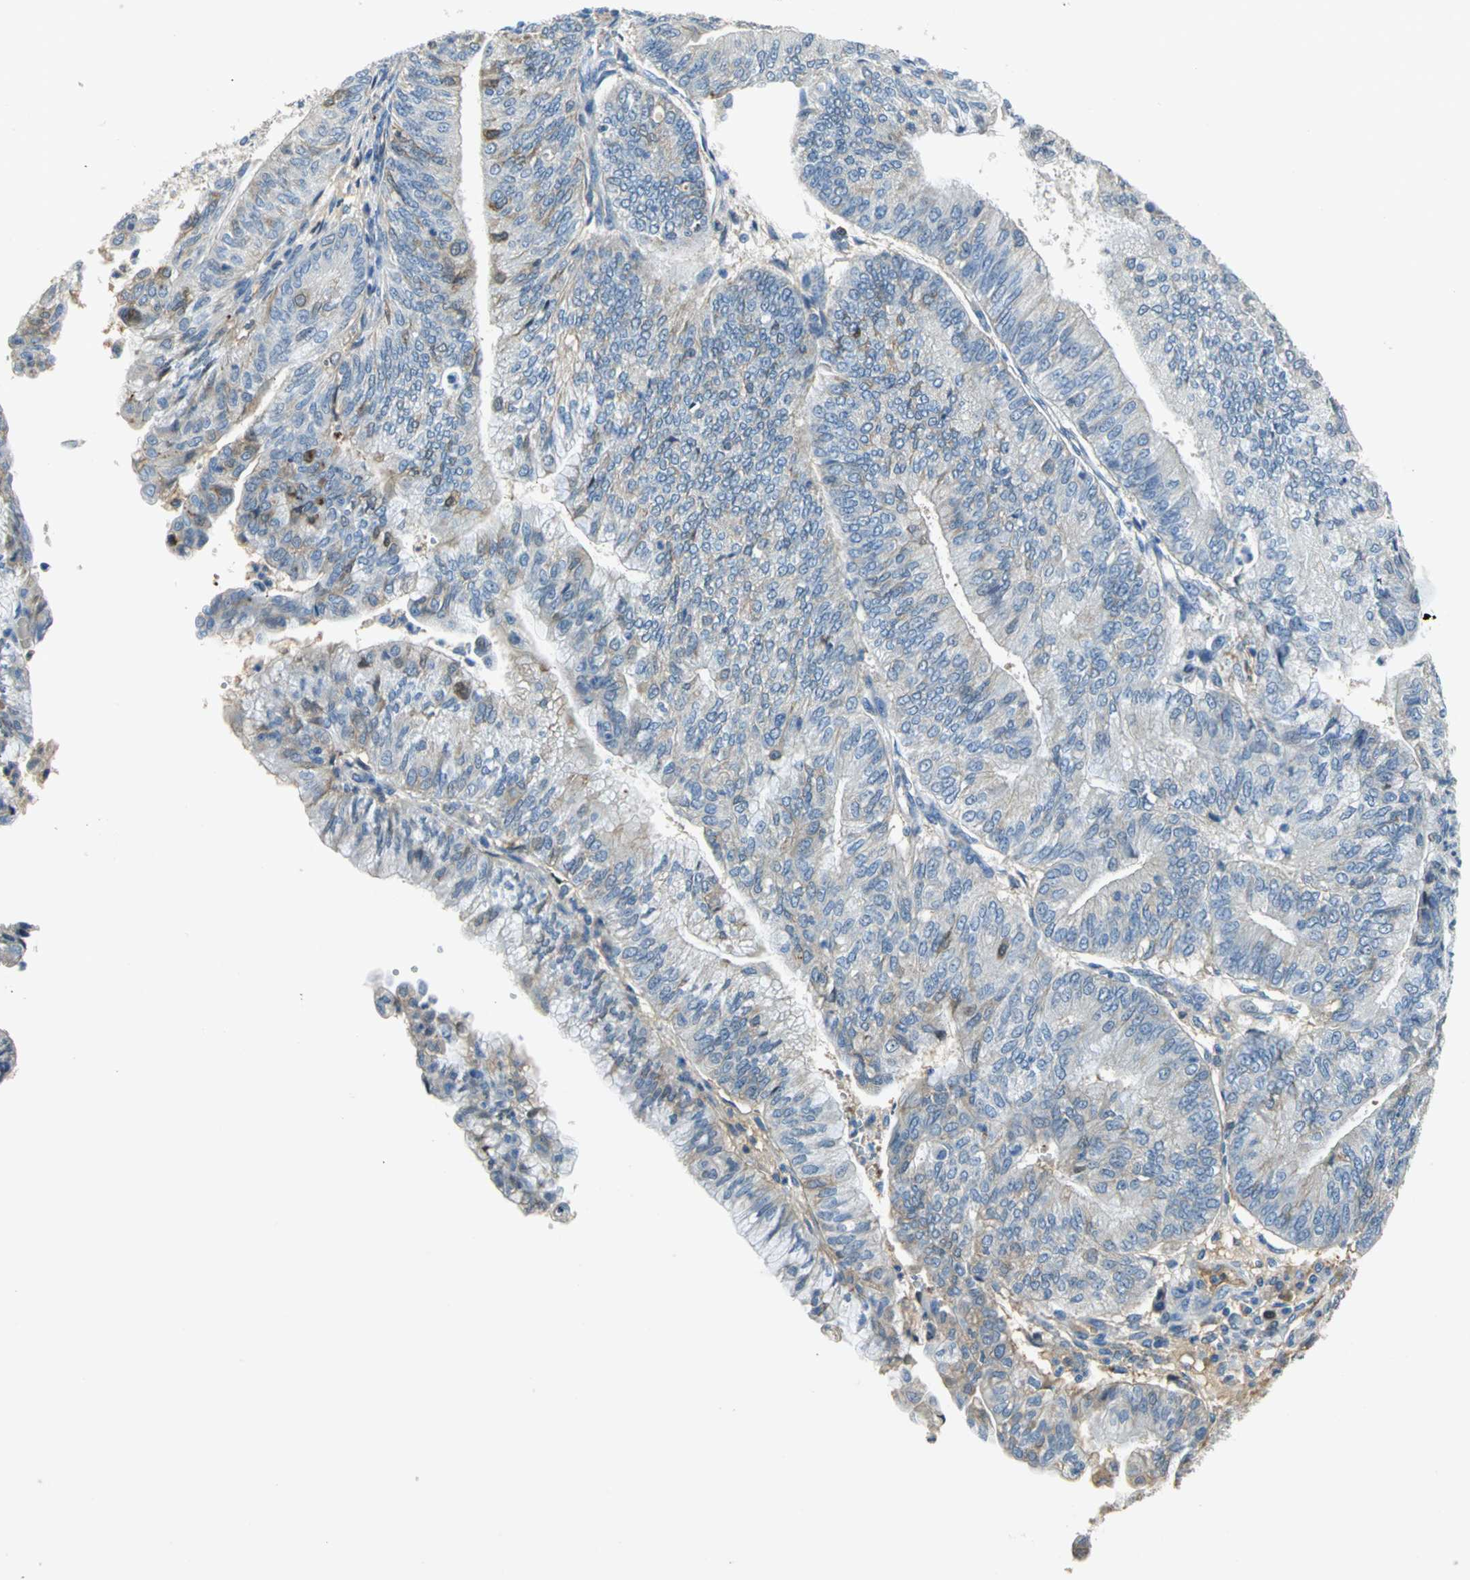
{"staining": {"intensity": "moderate", "quantity": "<25%", "location": "cytoplasmic/membranous"}, "tissue": "endometrial cancer", "cell_type": "Tumor cells", "image_type": "cancer", "snomed": [{"axis": "morphology", "description": "Adenocarcinoma, NOS"}, {"axis": "topography", "description": "Endometrium"}], "caption": "Immunohistochemistry histopathology image of endometrial adenocarcinoma stained for a protein (brown), which displays low levels of moderate cytoplasmic/membranous positivity in approximately <25% of tumor cells.", "gene": "GYG2", "patient": {"sex": "female", "age": 59}}